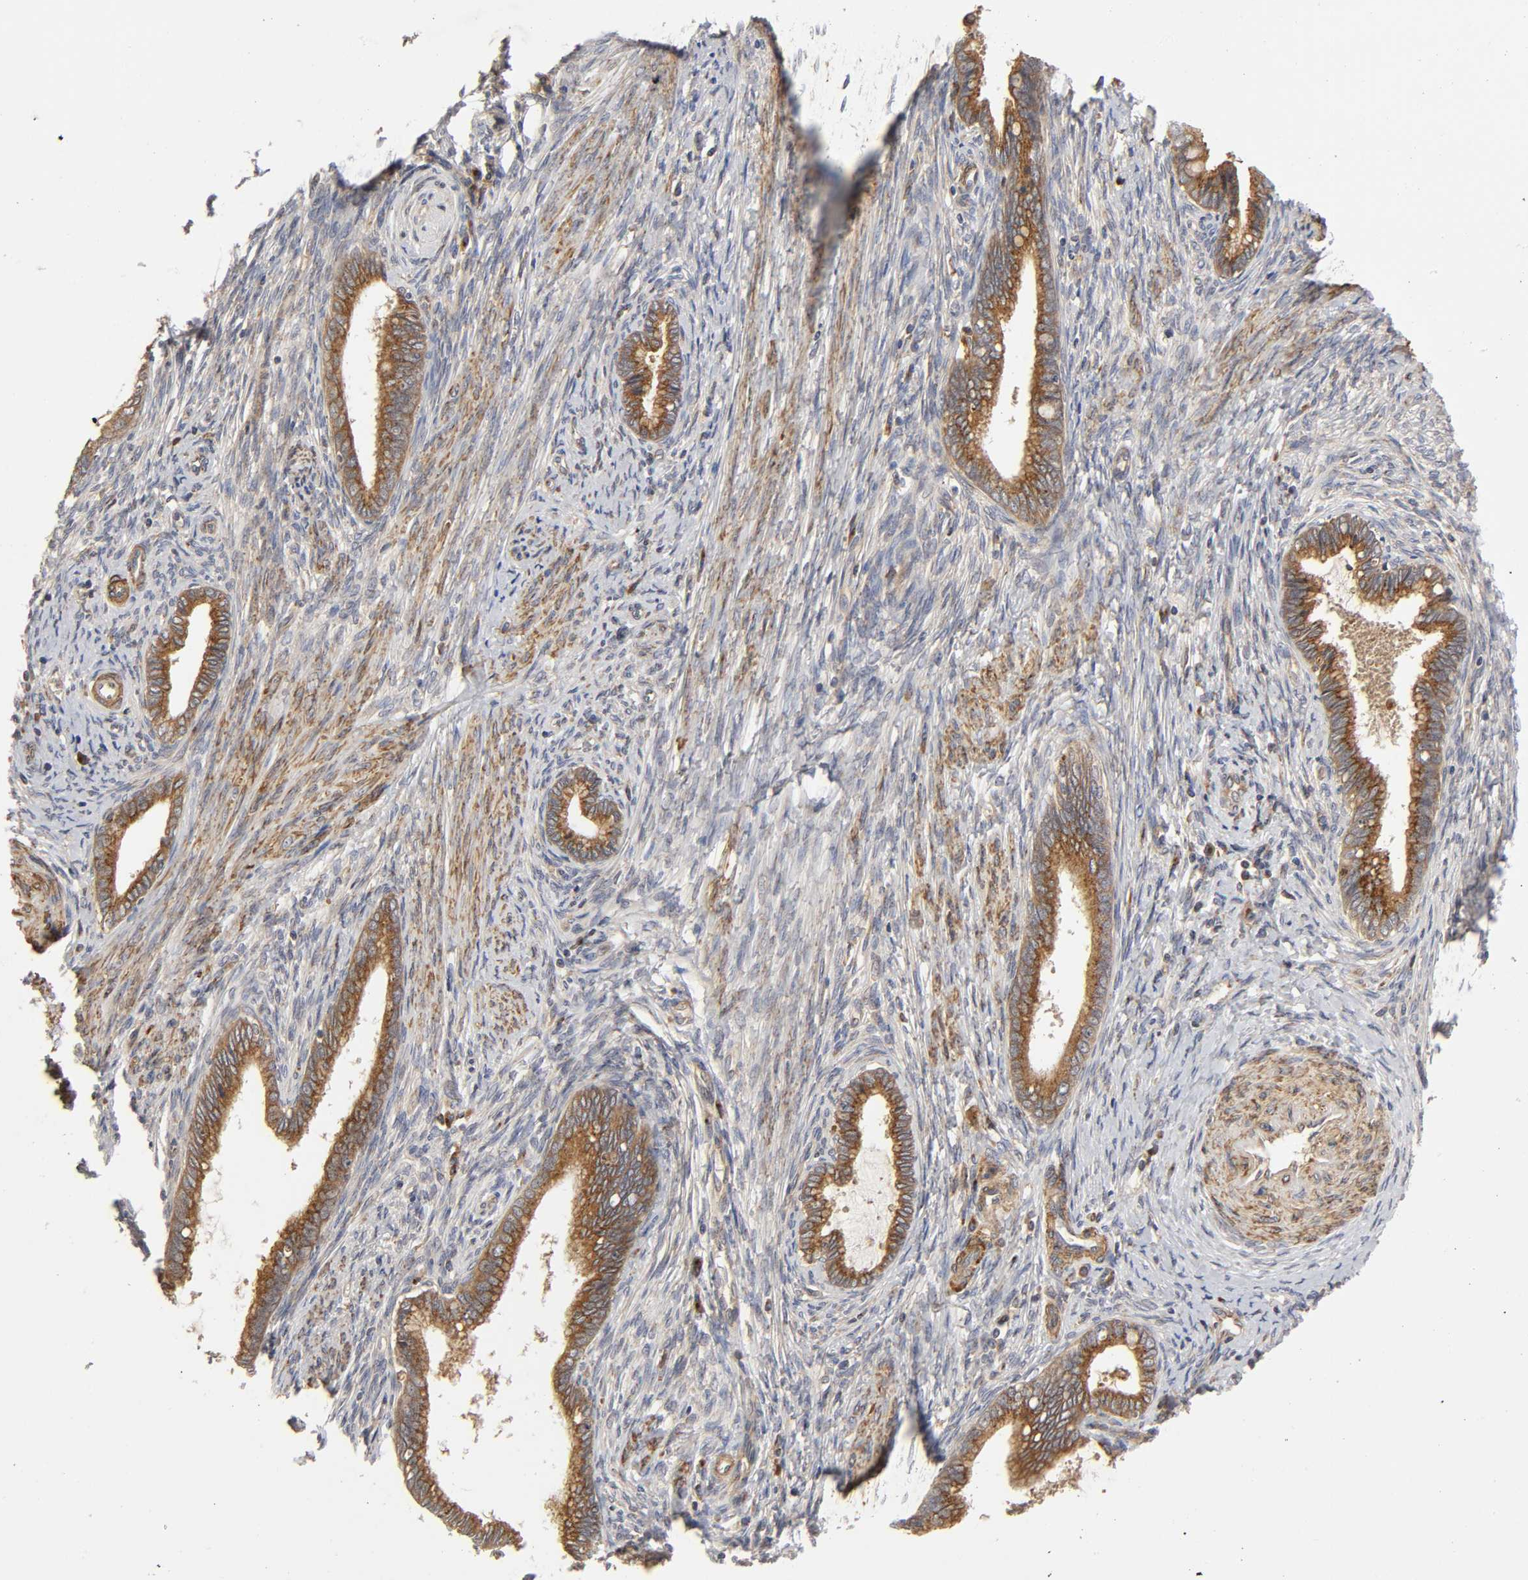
{"staining": {"intensity": "strong", "quantity": ">75%", "location": "cytoplasmic/membranous"}, "tissue": "cervical cancer", "cell_type": "Tumor cells", "image_type": "cancer", "snomed": [{"axis": "morphology", "description": "Adenocarcinoma, NOS"}, {"axis": "topography", "description": "Cervix"}], "caption": "Tumor cells show strong cytoplasmic/membranous staining in about >75% of cells in adenocarcinoma (cervical). (DAB (3,3'-diaminobenzidine) IHC with brightfield microscopy, high magnification).", "gene": "GNPTG", "patient": {"sex": "female", "age": 44}}